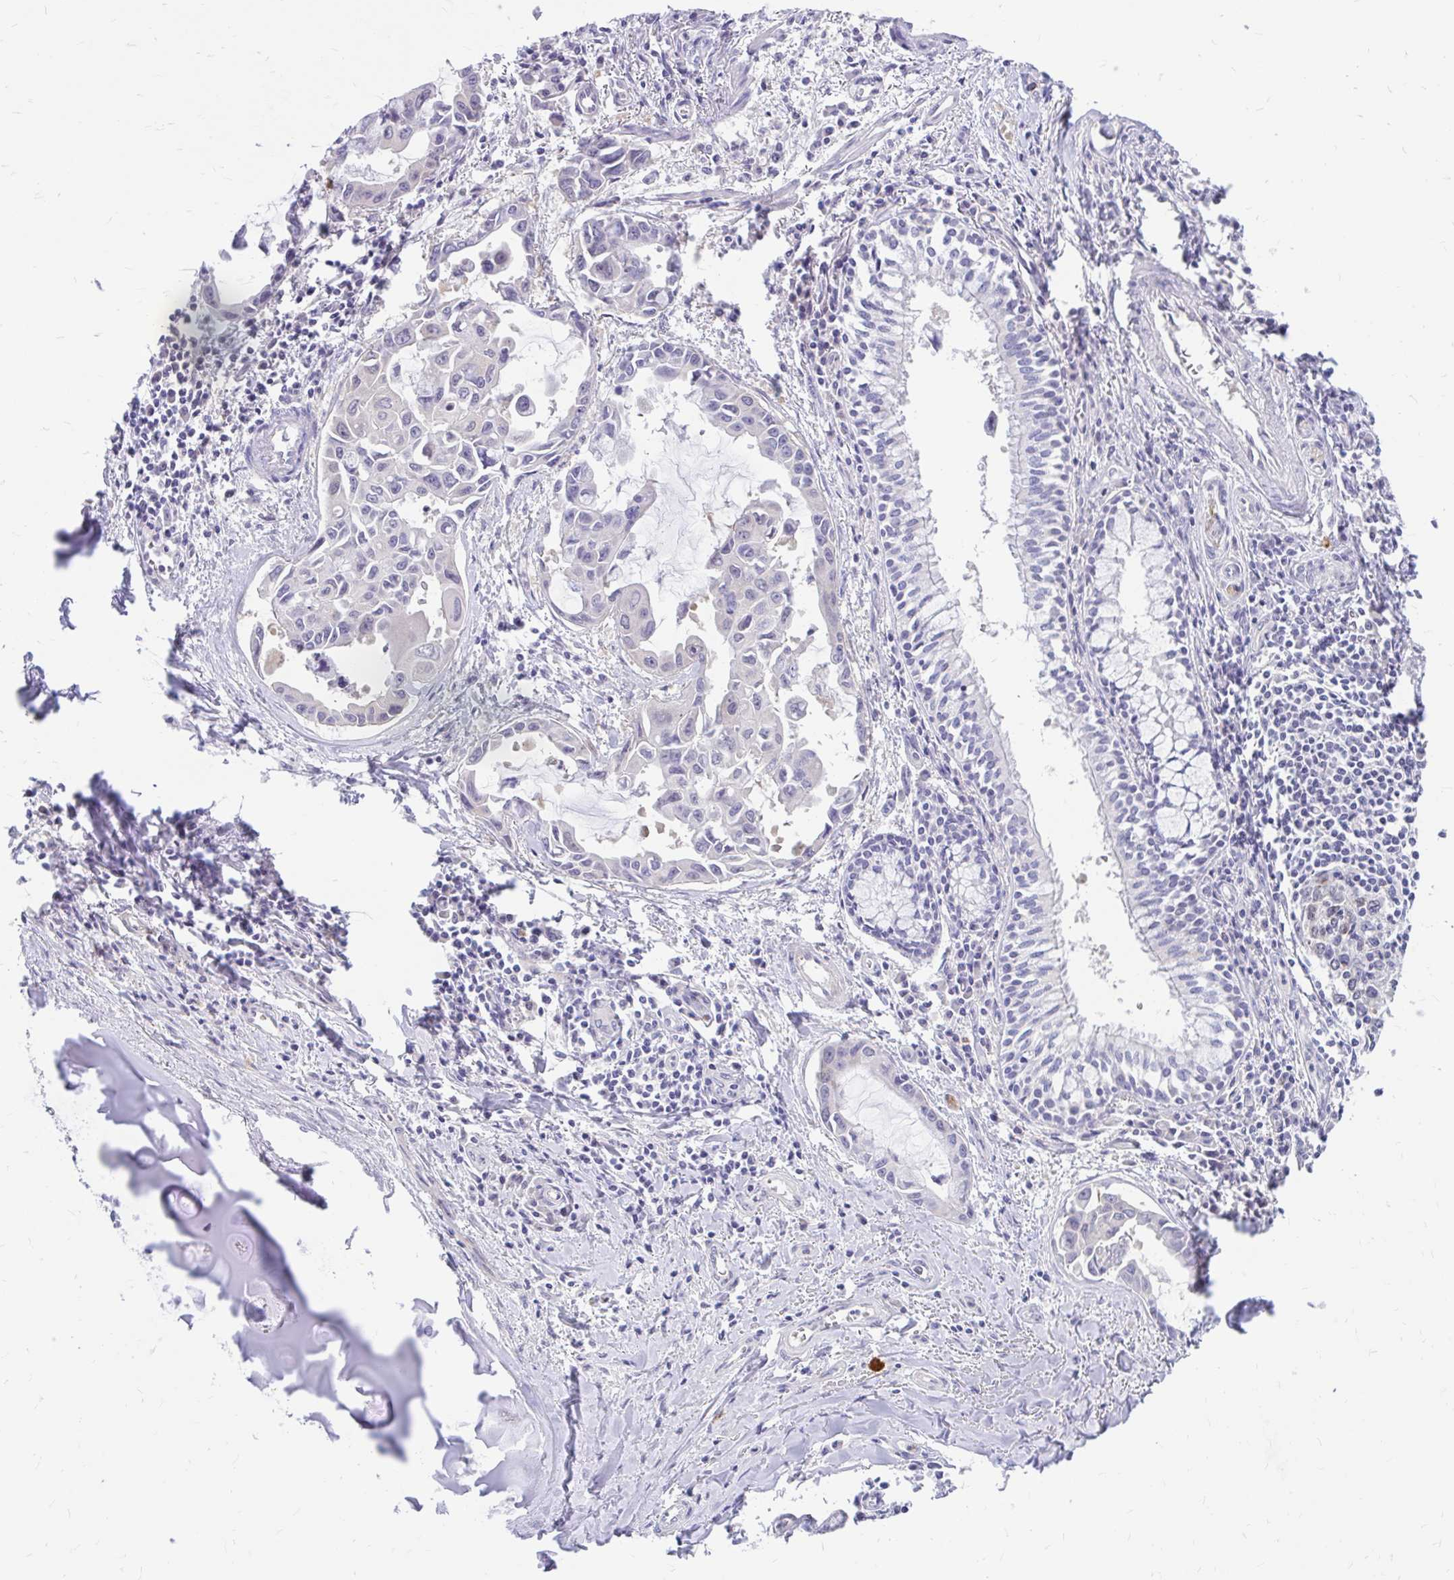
{"staining": {"intensity": "negative", "quantity": "none", "location": "none"}, "tissue": "lung cancer", "cell_type": "Tumor cells", "image_type": "cancer", "snomed": [{"axis": "morphology", "description": "Adenocarcinoma, NOS"}, {"axis": "topography", "description": "Lung"}], "caption": "A photomicrograph of lung adenocarcinoma stained for a protein demonstrates no brown staining in tumor cells. The staining was performed using DAB to visualize the protein expression in brown, while the nuclei were stained in blue with hematoxylin (Magnification: 20x).", "gene": "MAP1LC3A", "patient": {"sex": "male", "age": 64}}